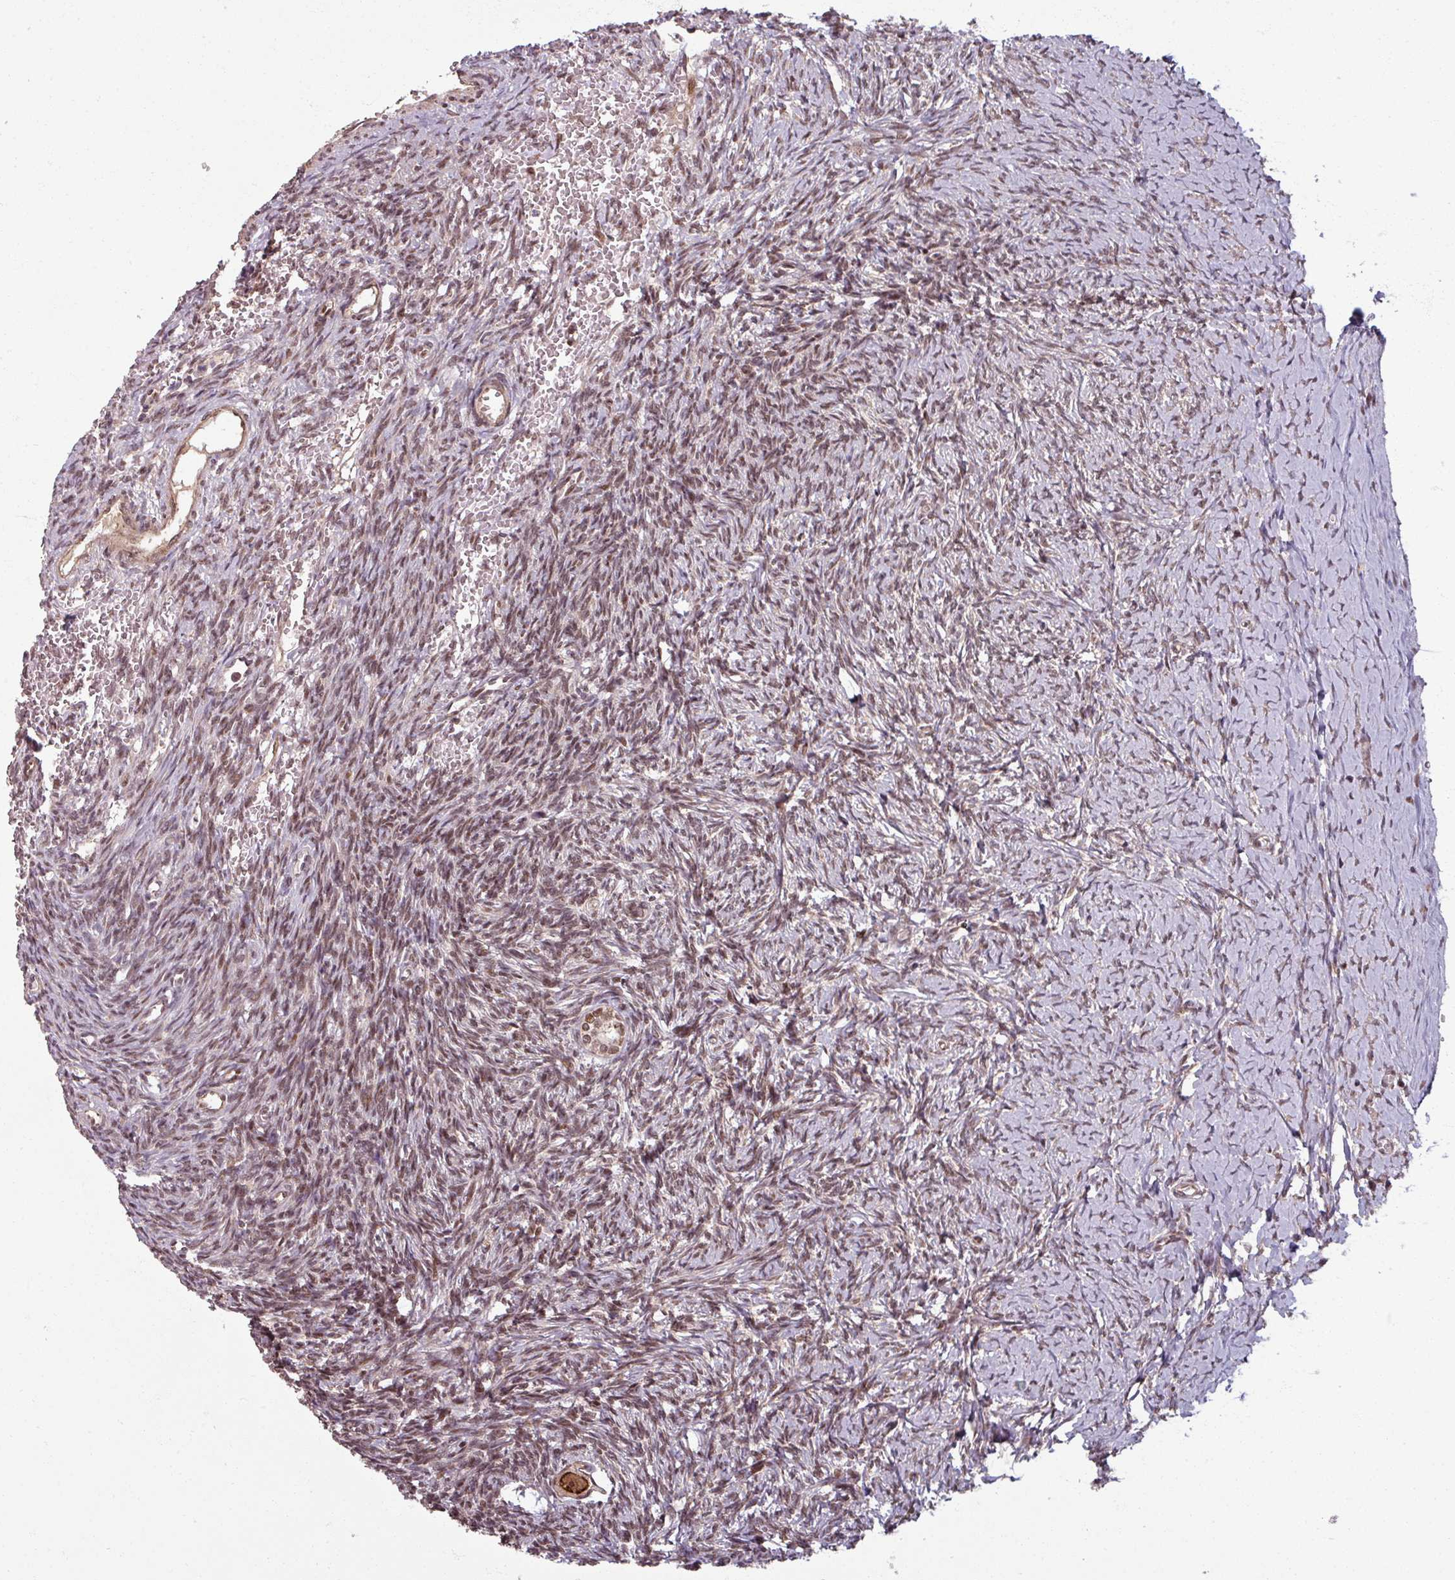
{"staining": {"intensity": "strong", "quantity": ">75%", "location": "cytoplasmic/membranous,nuclear"}, "tissue": "ovary", "cell_type": "Follicle cells", "image_type": "normal", "snomed": [{"axis": "morphology", "description": "Normal tissue, NOS"}, {"axis": "topography", "description": "Ovary"}], "caption": "About >75% of follicle cells in normal ovary display strong cytoplasmic/membranous,nuclear protein staining as visualized by brown immunohistochemical staining.", "gene": "SWI5", "patient": {"sex": "female", "age": 39}}